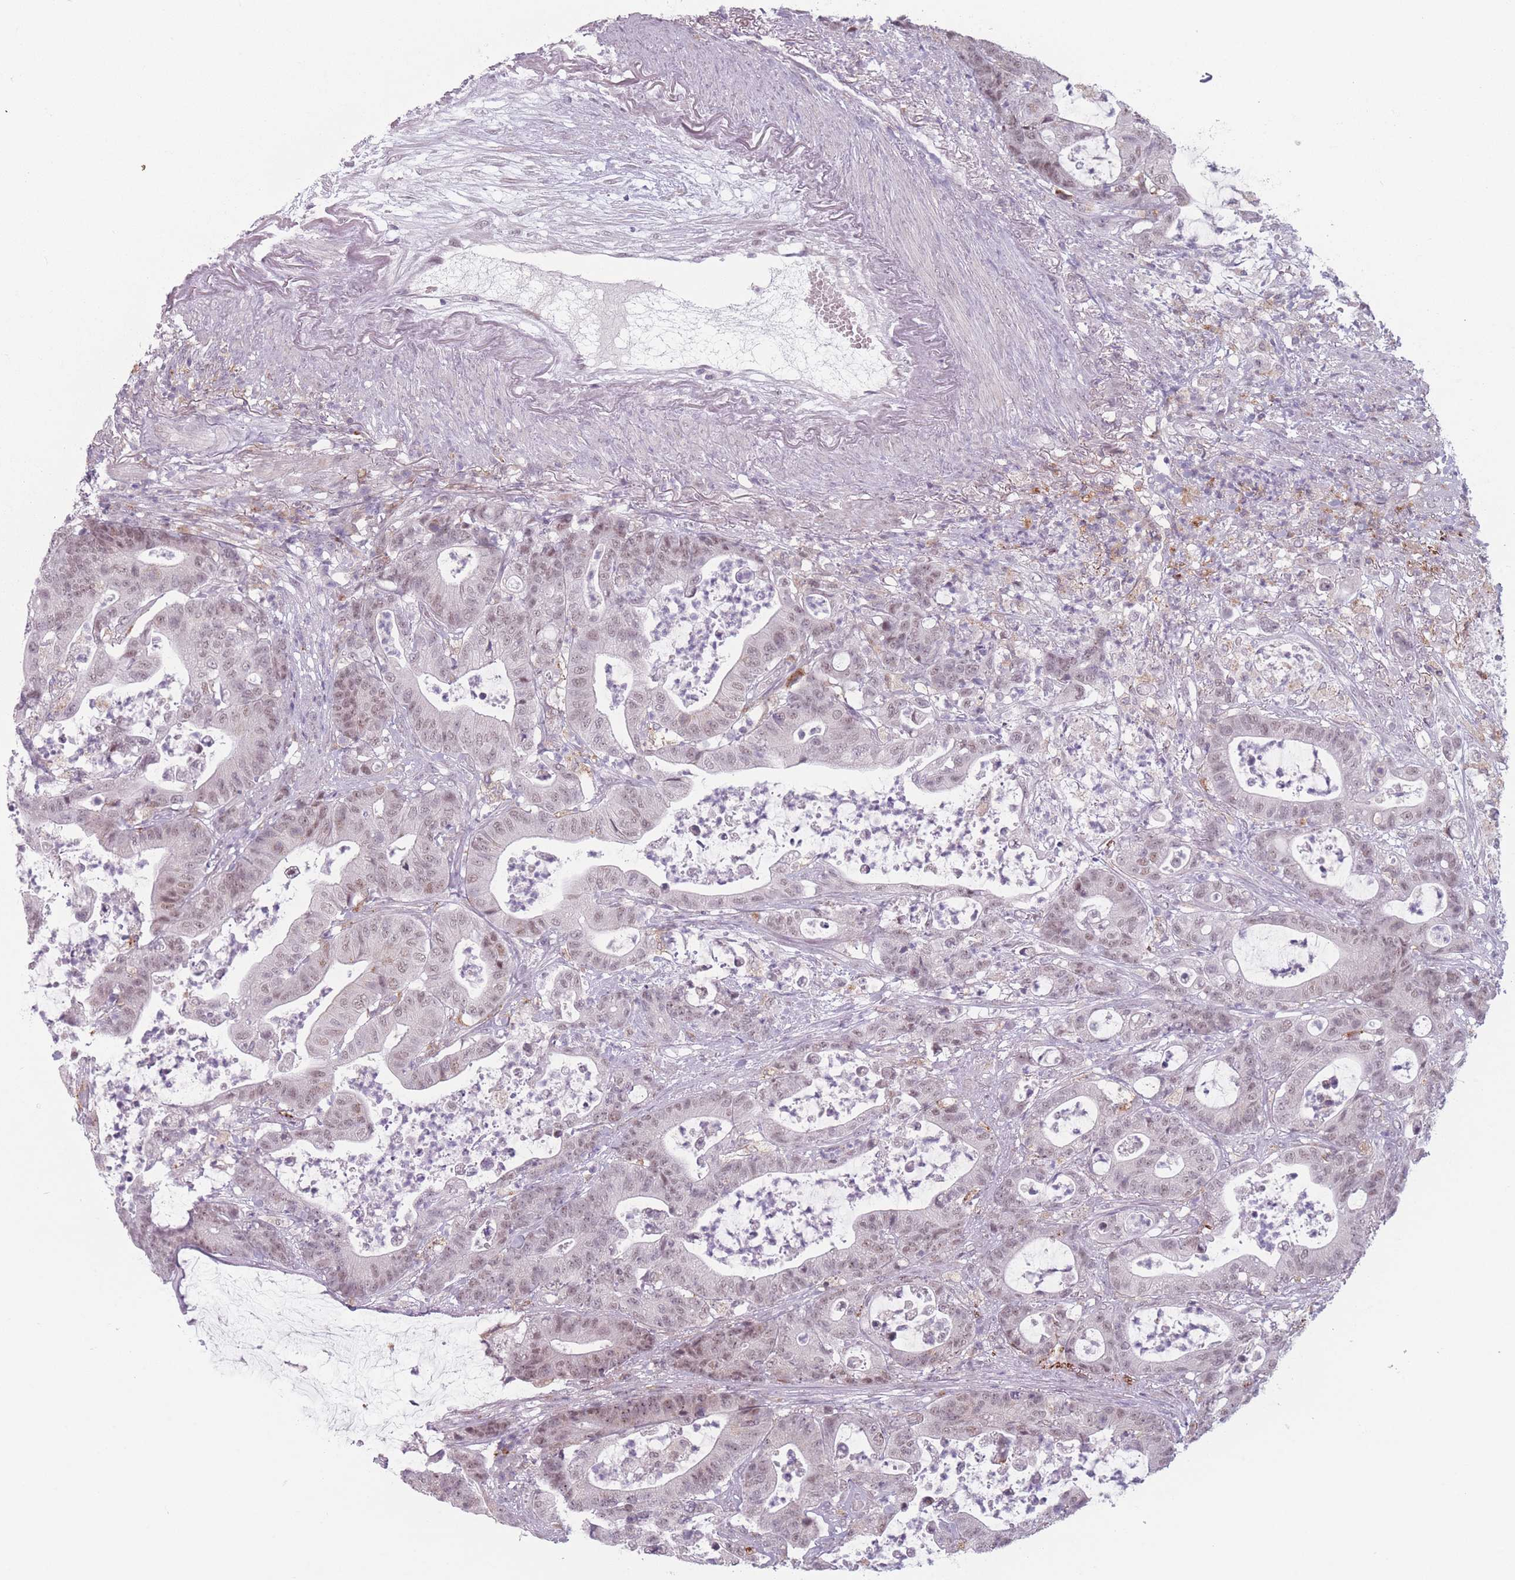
{"staining": {"intensity": "weak", "quantity": "25%-75%", "location": "nuclear"}, "tissue": "colorectal cancer", "cell_type": "Tumor cells", "image_type": "cancer", "snomed": [{"axis": "morphology", "description": "Adenocarcinoma, NOS"}, {"axis": "topography", "description": "Colon"}], "caption": "Human adenocarcinoma (colorectal) stained with a brown dye demonstrates weak nuclear positive expression in approximately 25%-75% of tumor cells.", "gene": "OR10C1", "patient": {"sex": "female", "age": 84}}